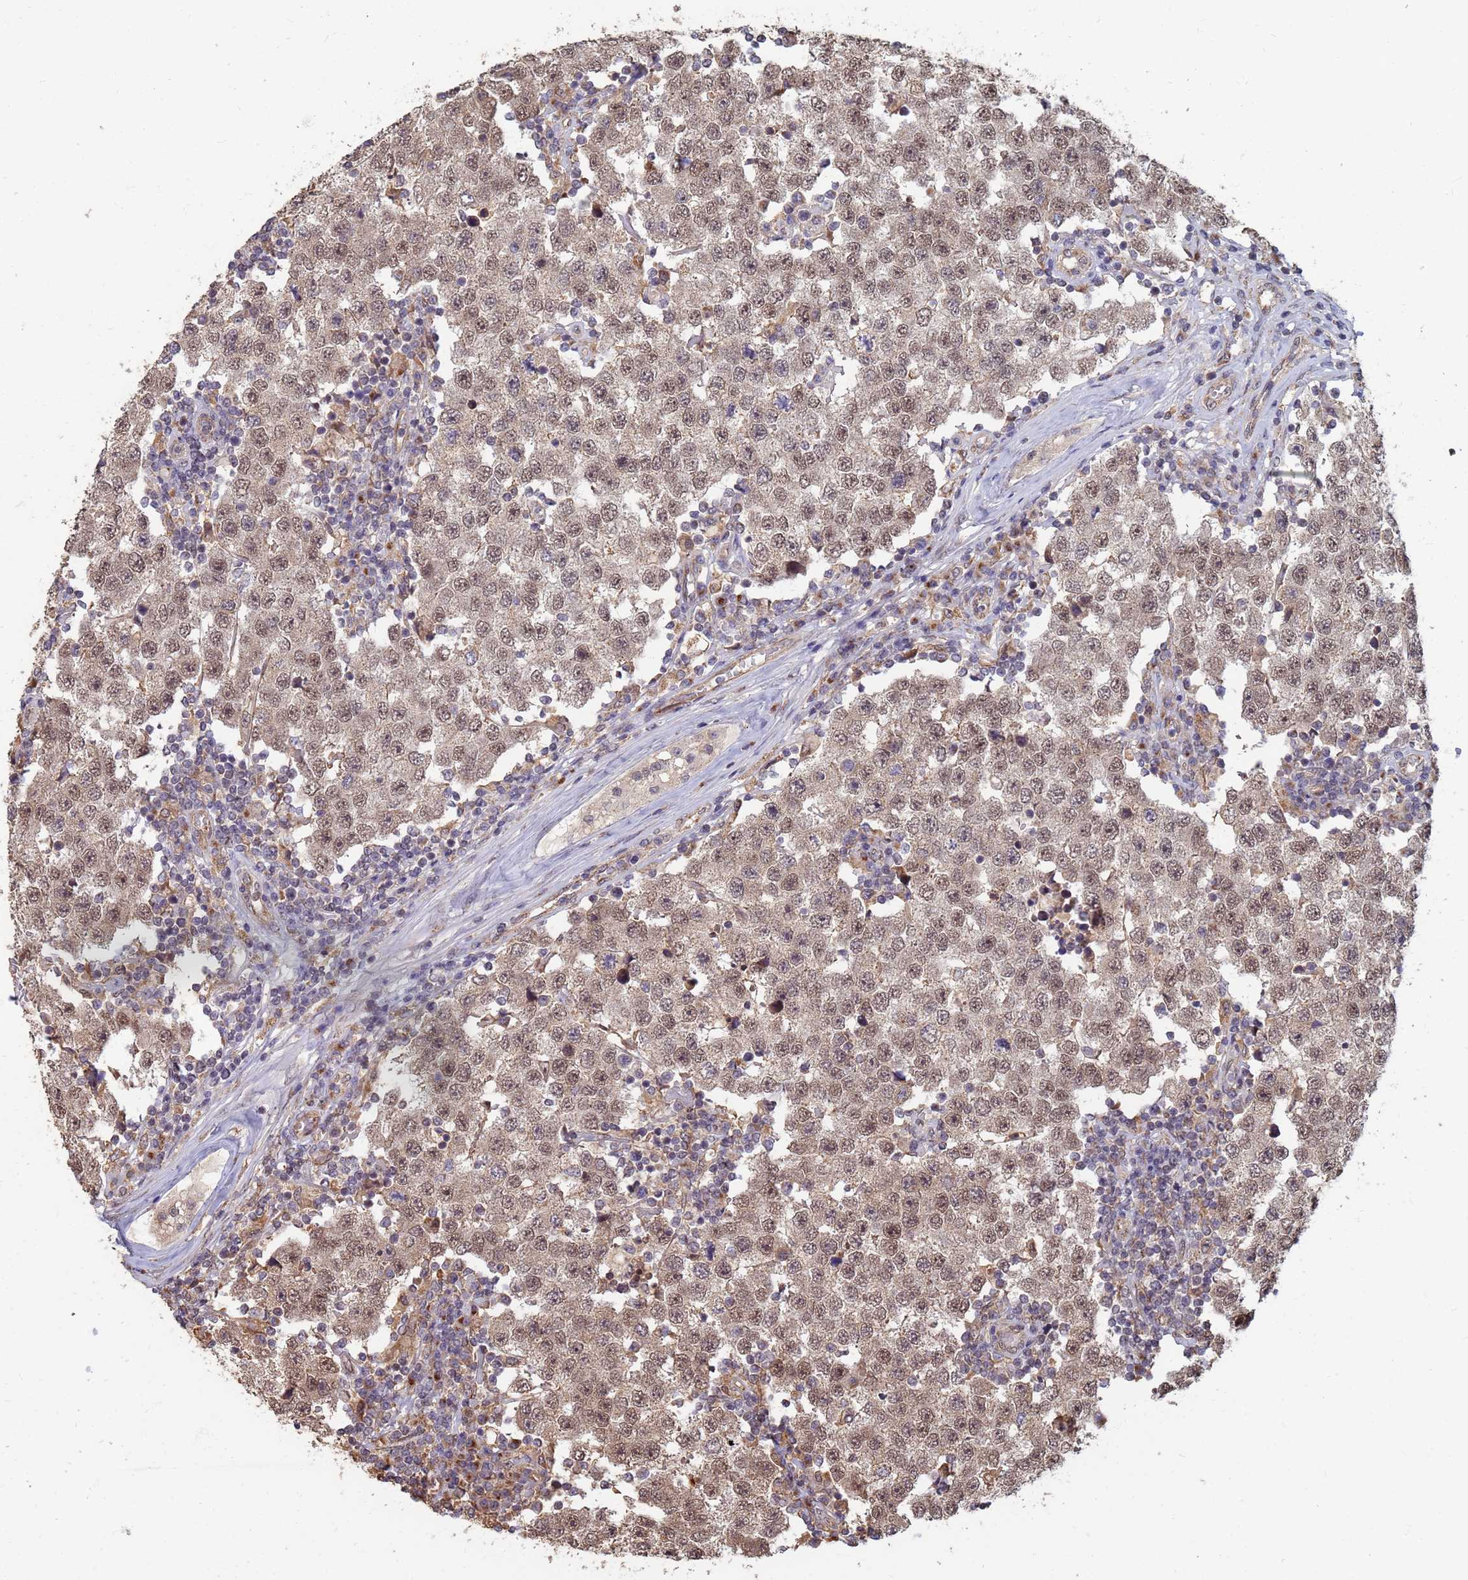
{"staining": {"intensity": "weak", "quantity": ">75%", "location": "nuclear"}, "tissue": "testis cancer", "cell_type": "Tumor cells", "image_type": "cancer", "snomed": [{"axis": "morphology", "description": "Seminoma, NOS"}, {"axis": "topography", "description": "Testis"}], "caption": "The micrograph demonstrates staining of testis seminoma, revealing weak nuclear protein staining (brown color) within tumor cells. (brown staining indicates protein expression, while blue staining denotes nuclei).", "gene": "ITGB4", "patient": {"sex": "male", "age": 34}}